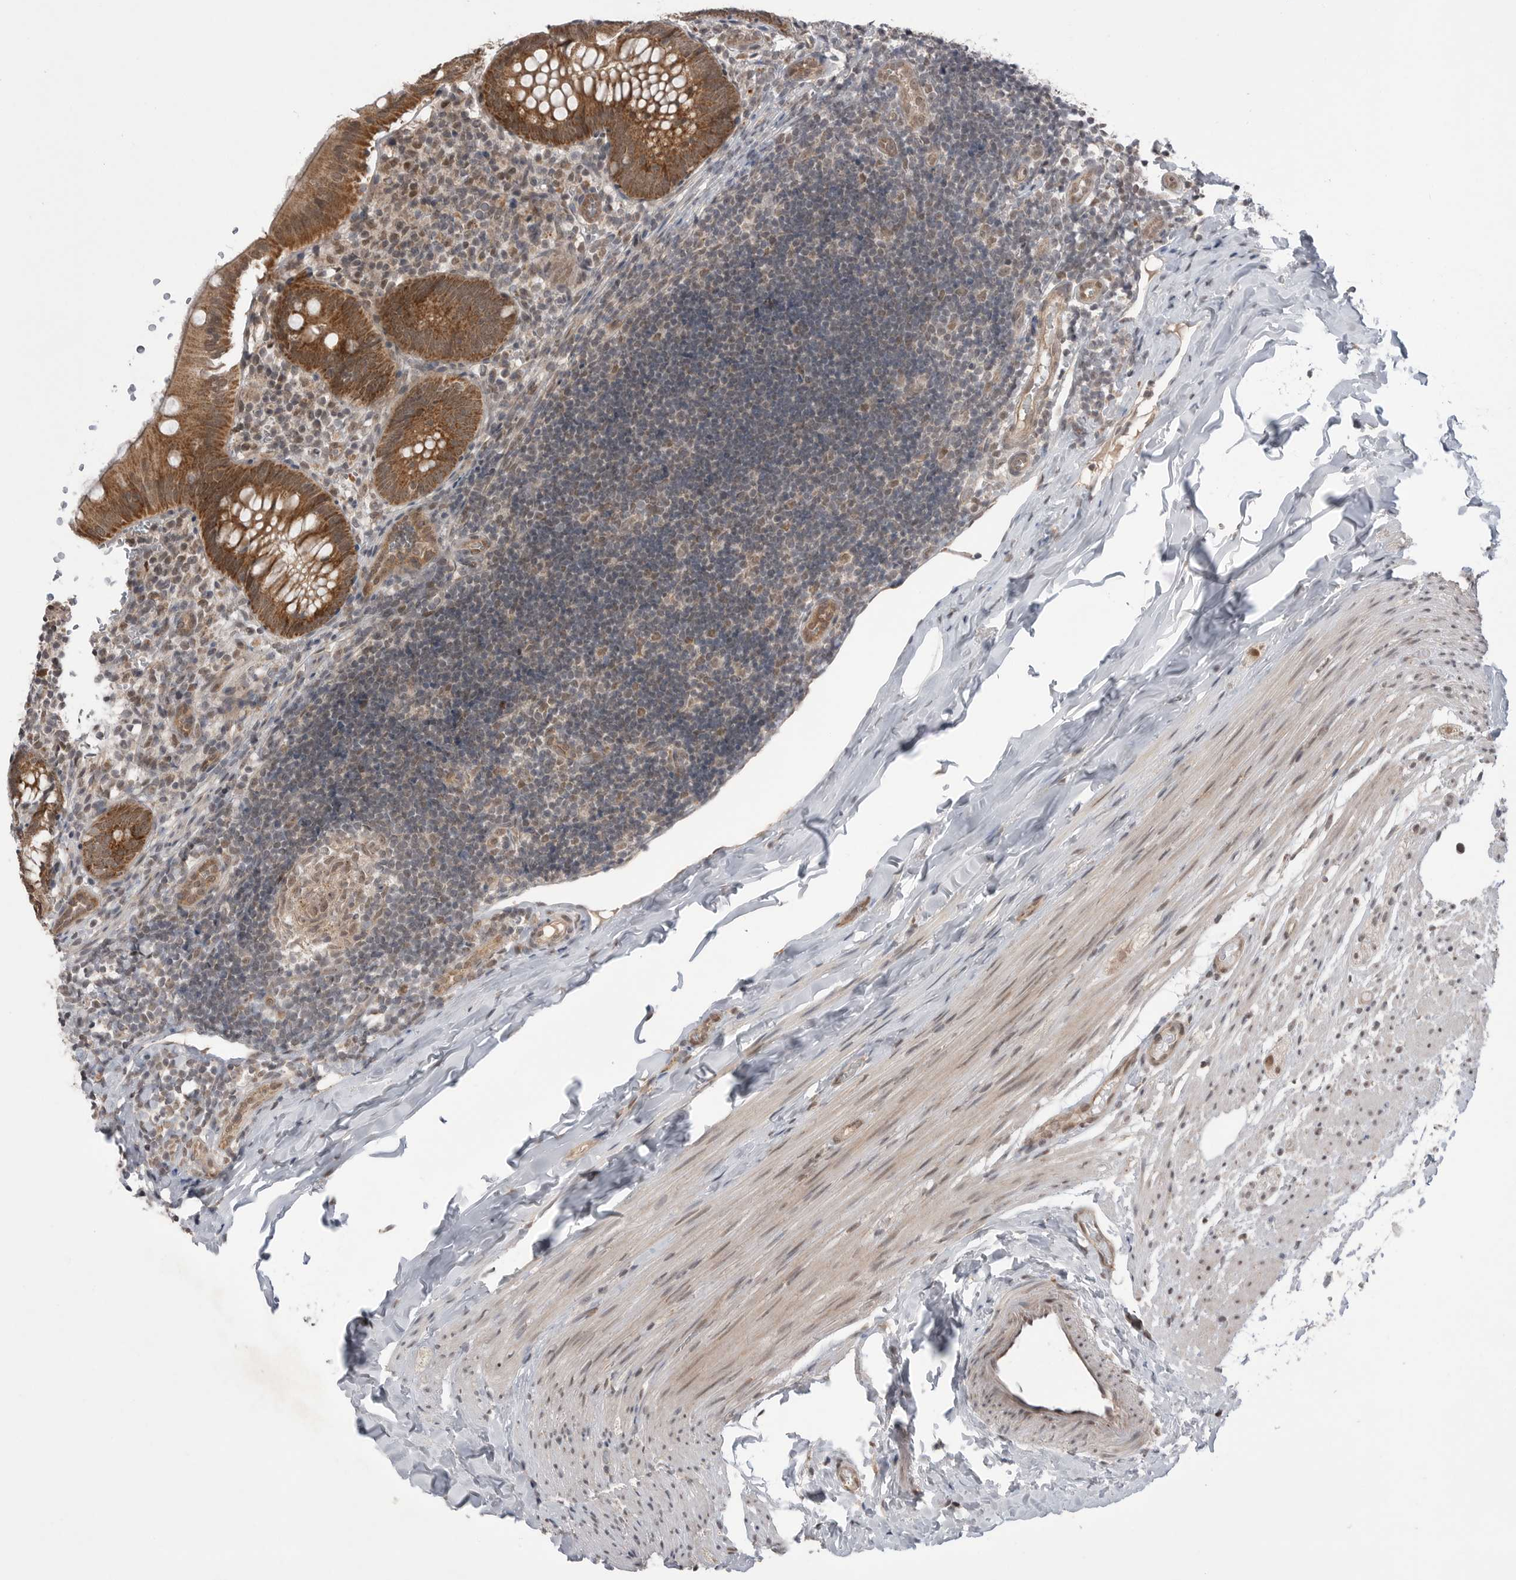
{"staining": {"intensity": "strong", "quantity": ">75%", "location": "cytoplasmic/membranous"}, "tissue": "appendix", "cell_type": "Glandular cells", "image_type": "normal", "snomed": [{"axis": "morphology", "description": "Normal tissue, NOS"}, {"axis": "topography", "description": "Appendix"}], "caption": "High-power microscopy captured an immunohistochemistry histopathology image of normal appendix, revealing strong cytoplasmic/membranous positivity in about >75% of glandular cells.", "gene": "NTAQ1", "patient": {"sex": "male", "age": 8}}